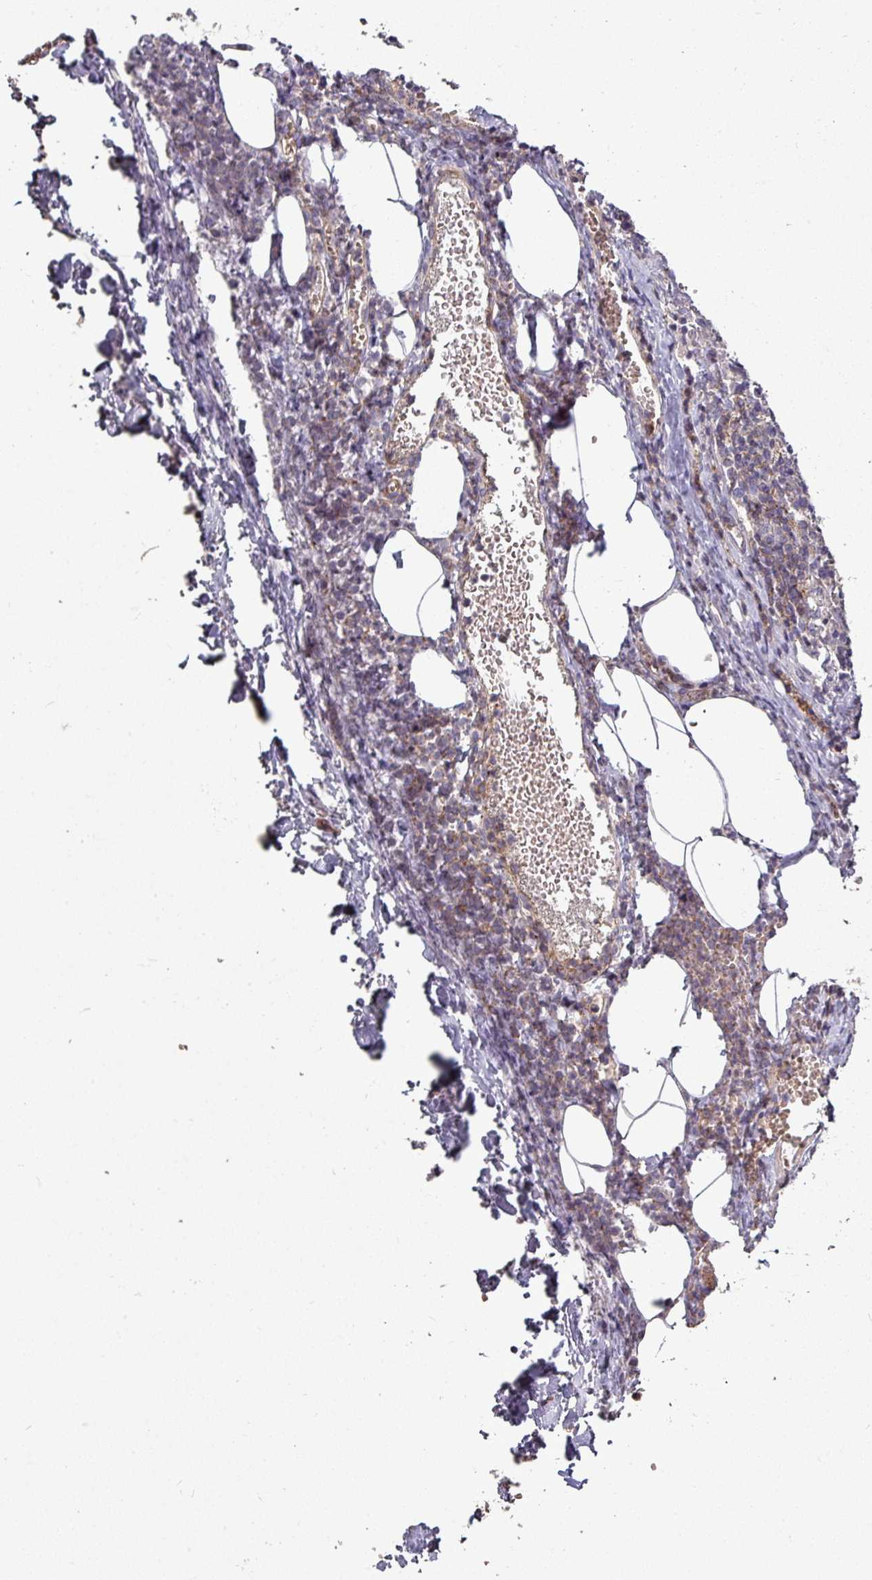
{"staining": {"intensity": "moderate", "quantity": "<25%", "location": "cytoplasmic/membranous"}, "tissue": "lymph node", "cell_type": "Germinal center cells", "image_type": "normal", "snomed": [{"axis": "morphology", "description": "Normal tissue, NOS"}, {"axis": "topography", "description": "Lymph node"}], "caption": "Protein analysis of normal lymph node exhibits moderate cytoplasmic/membranous expression in approximately <25% of germinal center cells. Immunohistochemistry stains the protein of interest in brown and the nuclei are stained blue.", "gene": "RPL23A", "patient": {"sex": "female", "age": 37}}